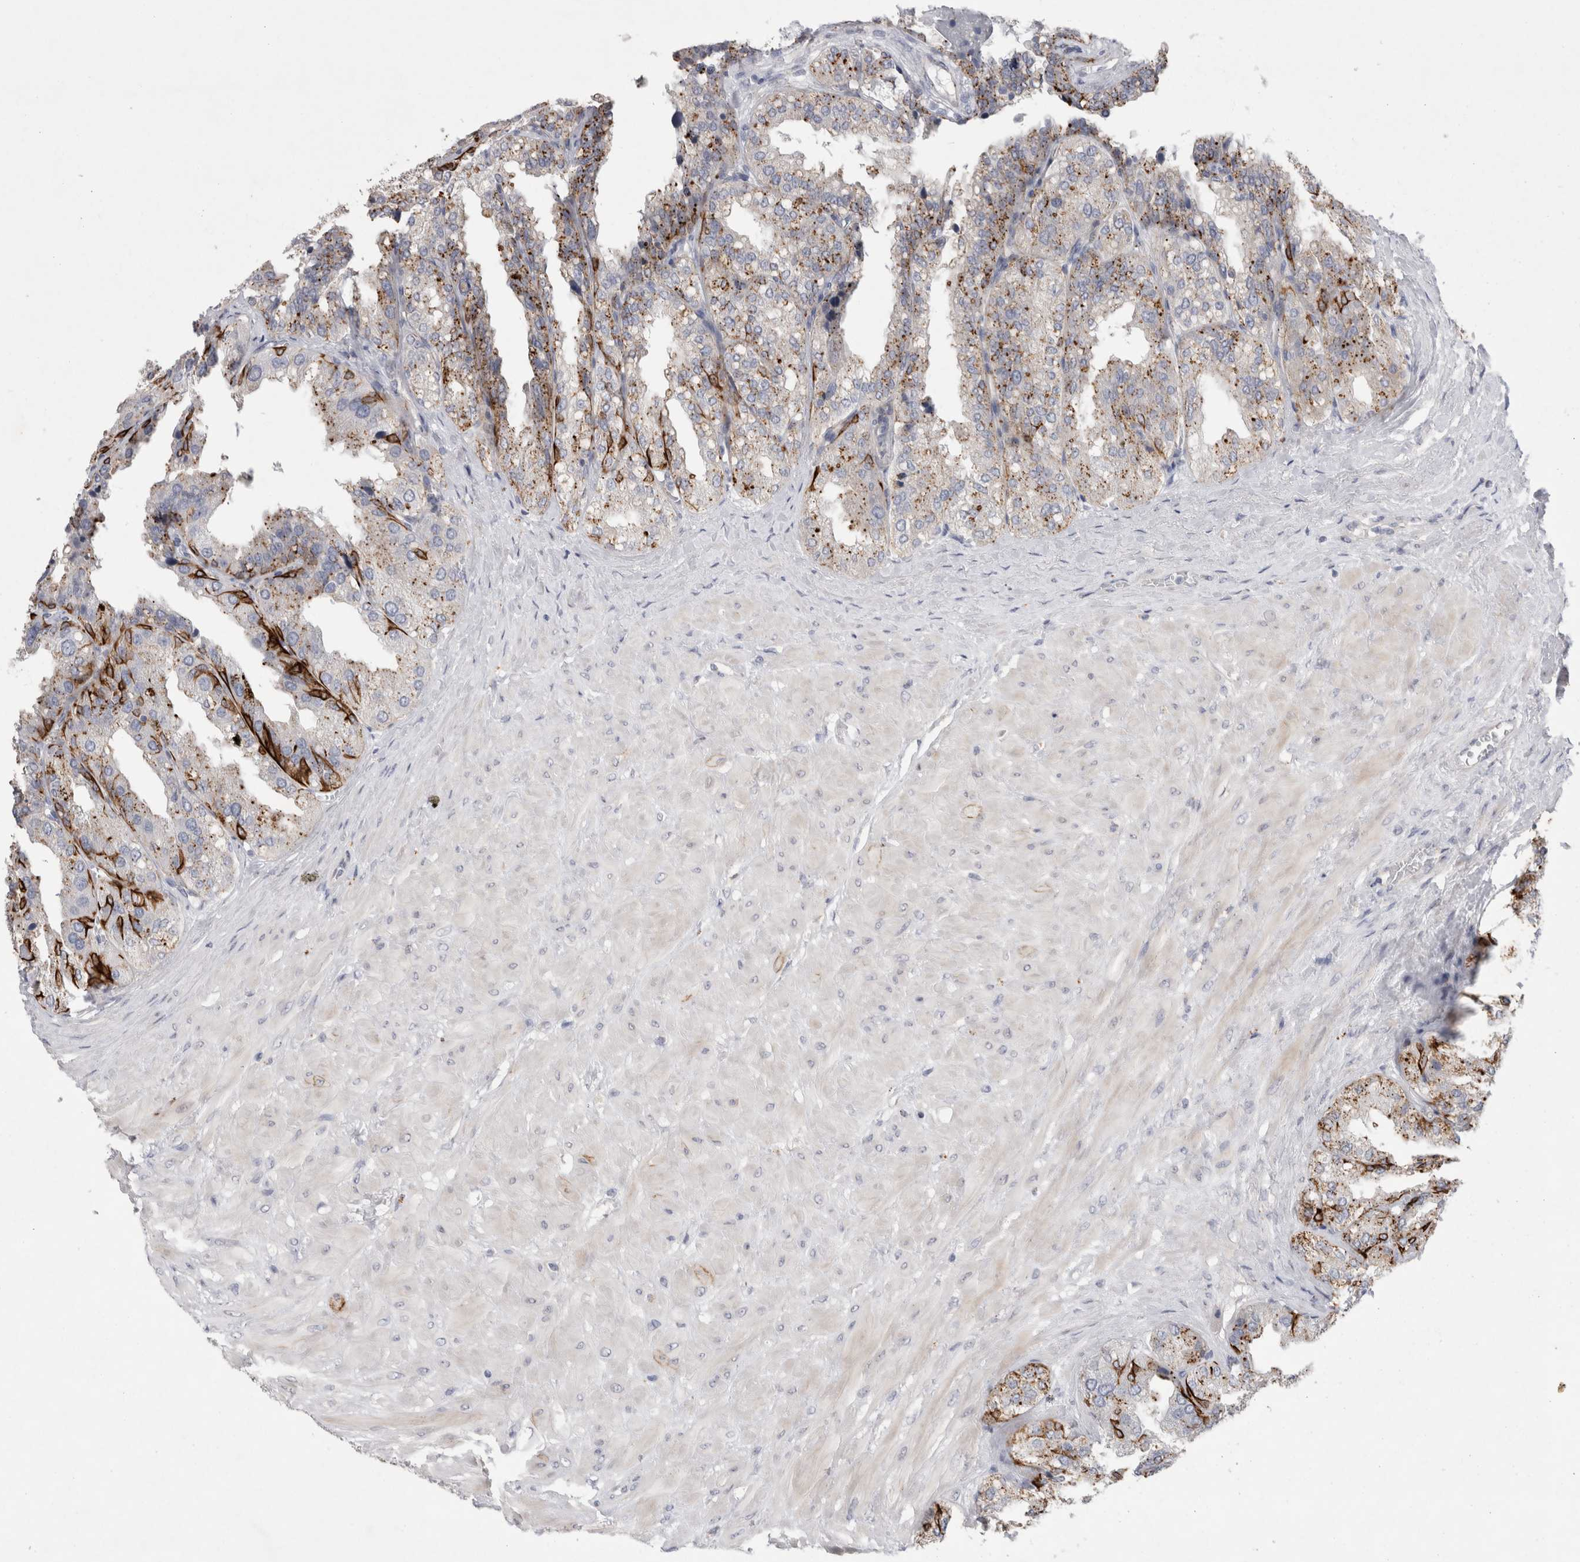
{"staining": {"intensity": "strong", "quantity": "25%-75%", "location": "cytoplasmic/membranous"}, "tissue": "seminal vesicle", "cell_type": "Glandular cells", "image_type": "normal", "snomed": [{"axis": "morphology", "description": "Normal tissue, NOS"}, {"axis": "topography", "description": "Prostate"}, {"axis": "topography", "description": "Seminal veicle"}], "caption": "A brown stain shows strong cytoplasmic/membranous expression of a protein in glandular cells of normal seminal vesicle.", "gene": "GAA", "patient": {"sex": "male", "age": 51}}